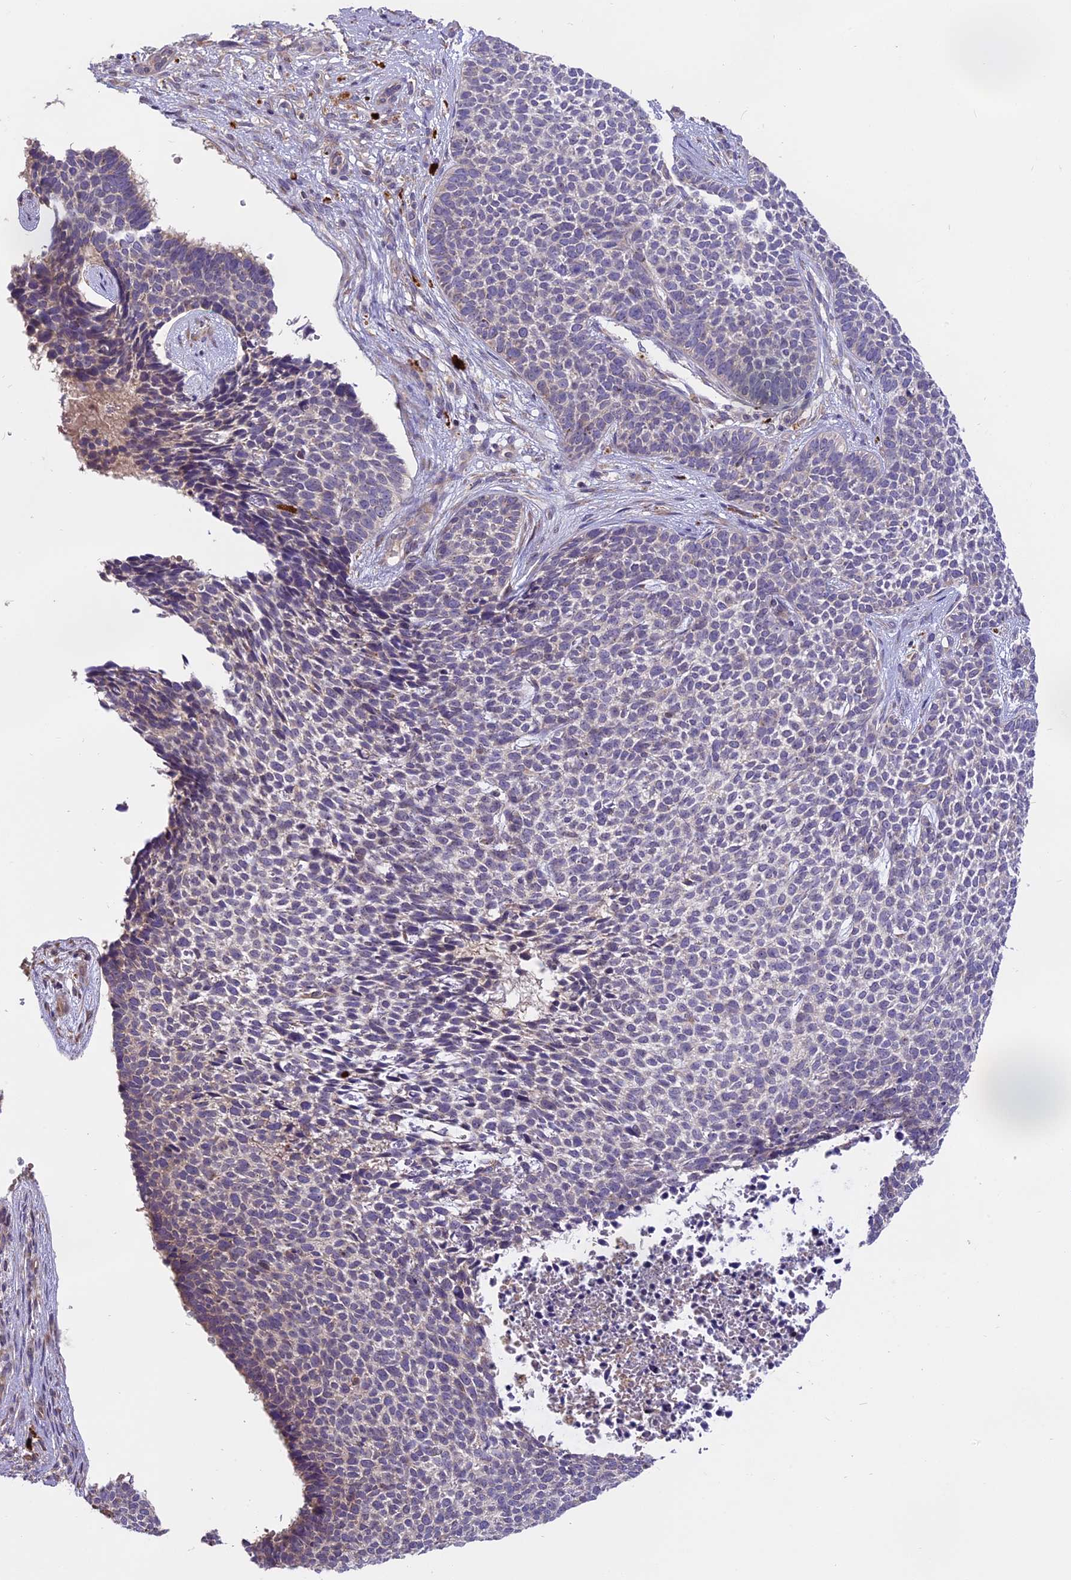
{"staining": {"intensity": "negative", "quantity": "none", "location": "none"}, "tissue": "skin cancer", "cell_type": "Tumor cells", "image_type": "cancer", "snomed": [{"axis": "morphology", "description": "Basal cell carcinoma"}, {"axis": "topography", "description": "Skin"}], "caption": "The image exhibits no staining of tumor cells in skin cancer (basal cell carcinoma). (Stains: DAB (3,3'-diaminobenzidine) immunohistochemistry with hematoxylin counter stain, Microscopy: brightfield microscopy at high magnification).", "gene": "MEMO1", "patient": {"sex": "female", "age": 84}}